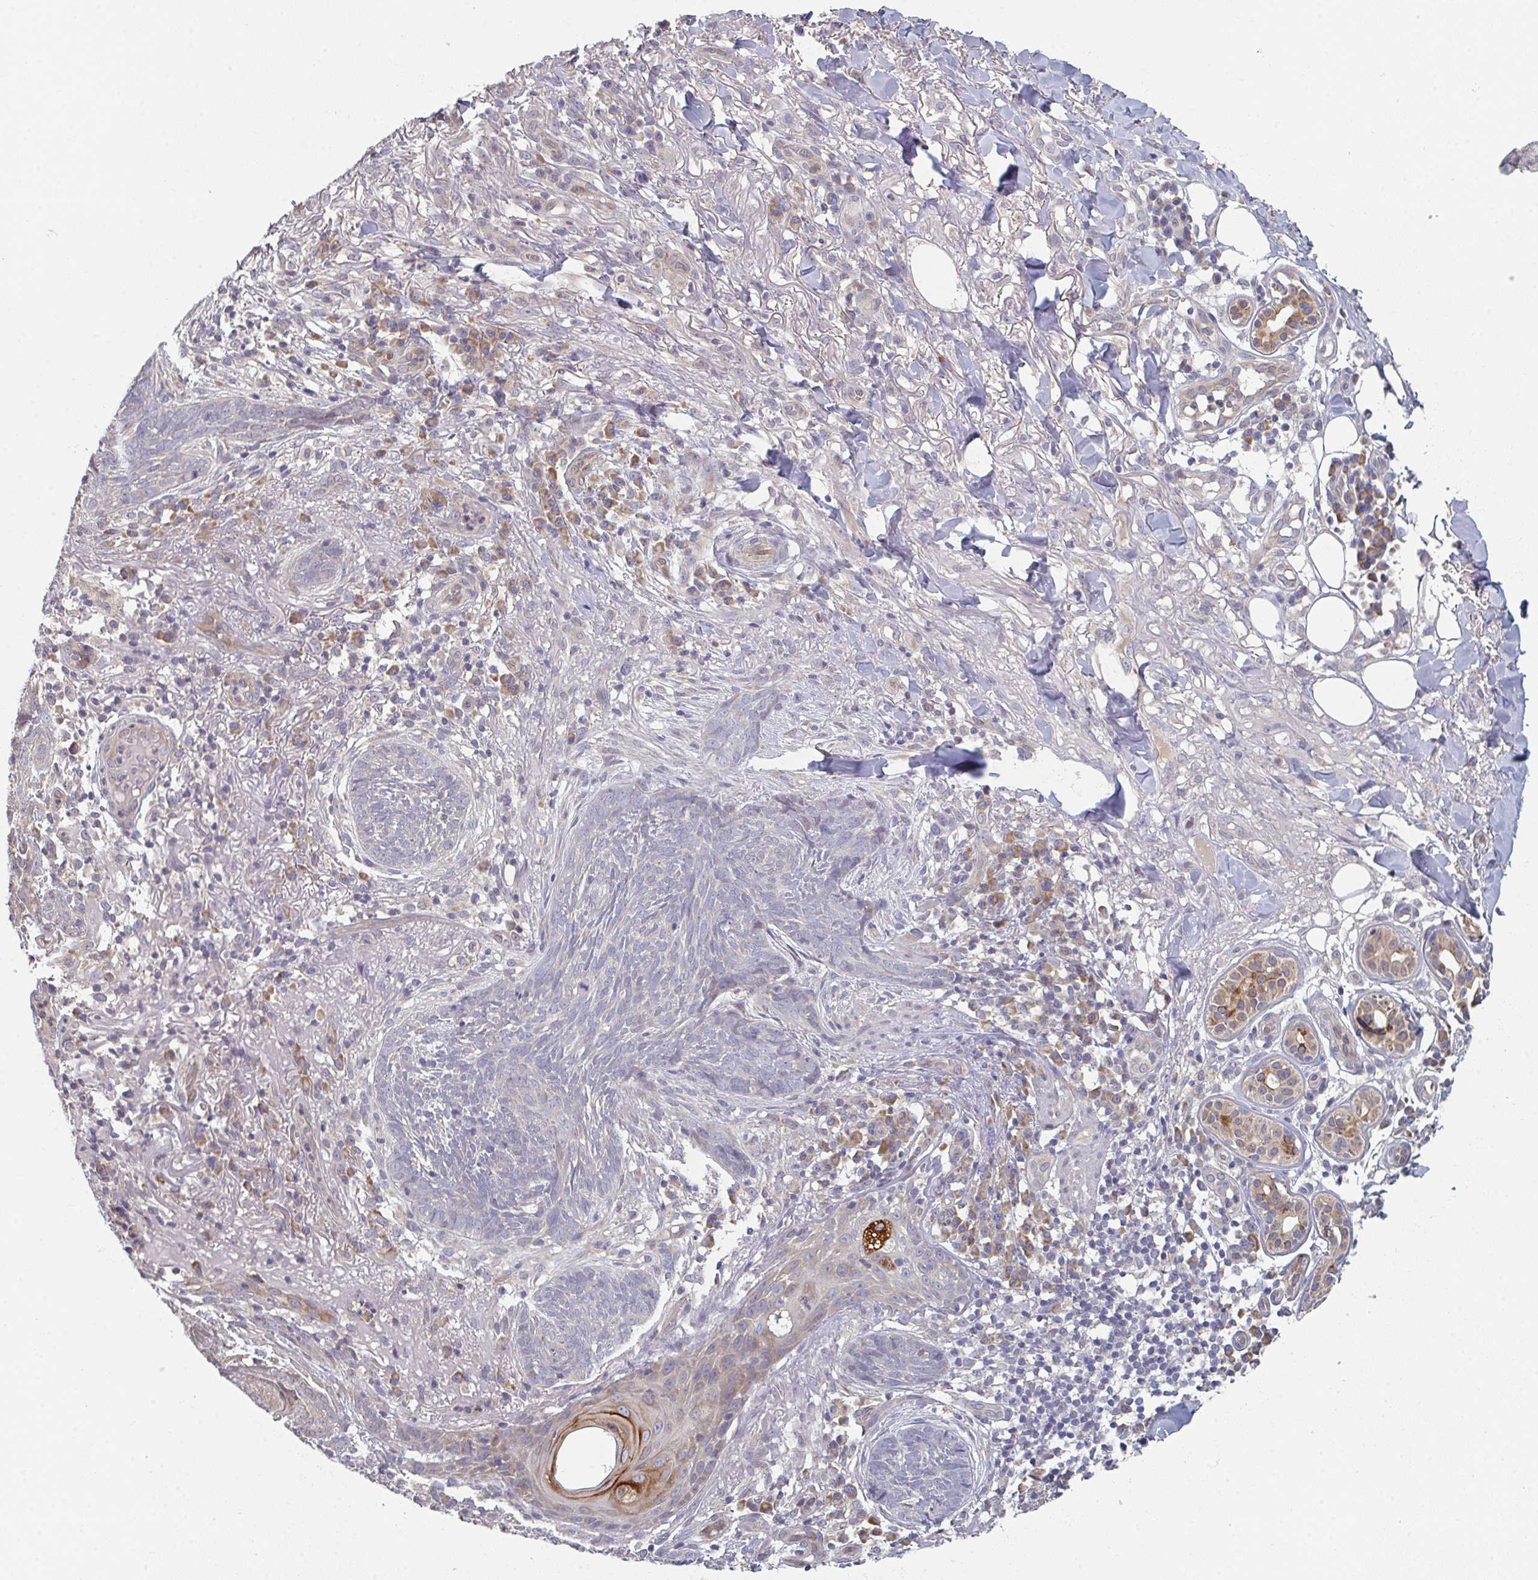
{"staining": {"intensity": "negative", "quantity": "none", "location": "none"}, "tissue": "skin cancer", "cell_type": "Tumor cells", "image_type": "cancer", "snomed": [{"axis": "morphology", "description": "Basal cell carcinoma"}, {"axis": "topography", "description": "Skin"}], "caption": "This is a photomicrograph of immunohistochemistry (IHC) staining of skin basal cell carcinoma, which shows no positivity in tumor cells. (Brightfield microscopy of DAB (3,3'-diaminobenzidine) immunohistochemistry at high magnification).", "gene": "ELOVL1", "patient": {"sex": "female", "age": 93}}